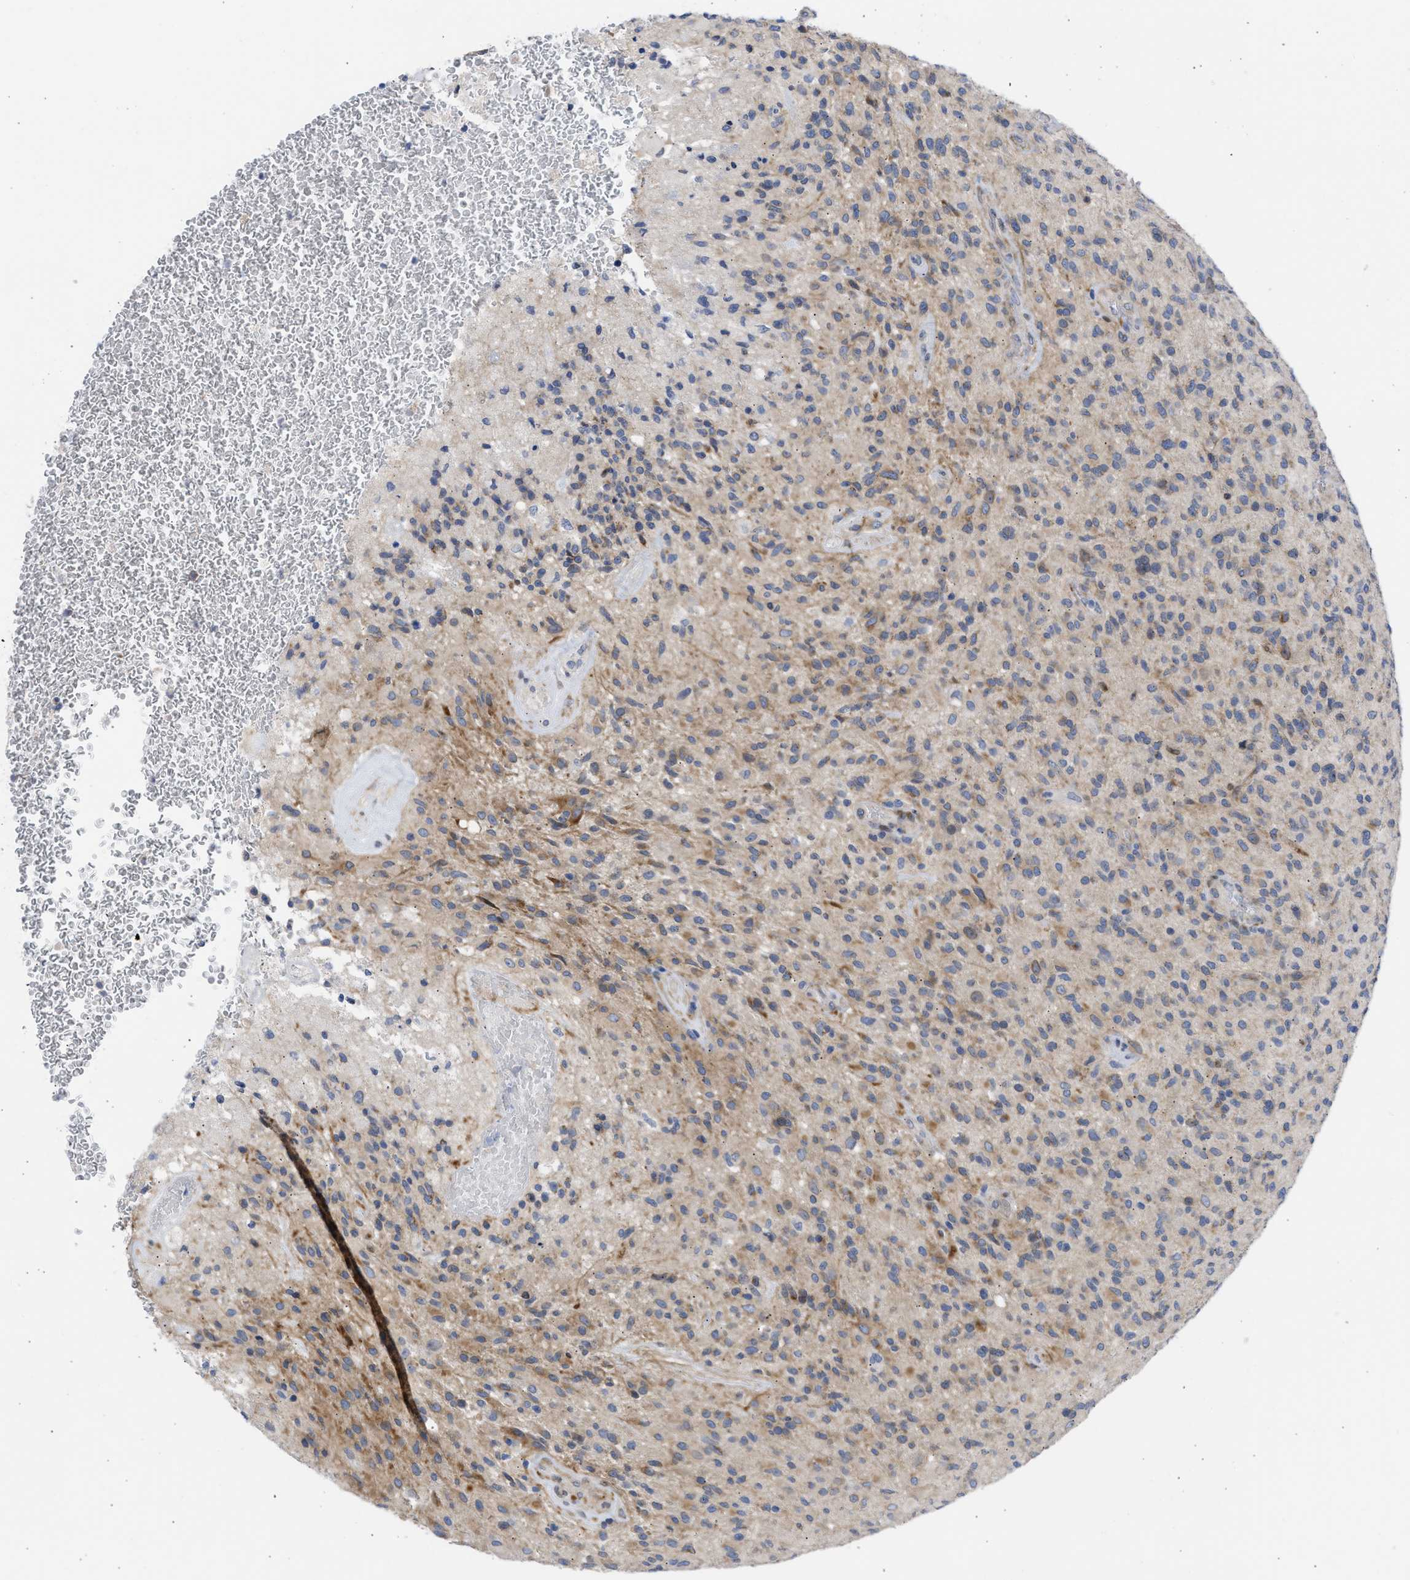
{"staining": {"intensity": "moderate", "quantity": "<25%", "location": "cytoplasmic/membranous"}, "tissue": "glioma", "cell_type": "Tumor cells", "image_type": "cancer", "snomed": [{"axis": "morphology", "description": "Glioma, malignant, High grade"}, {"axis": "topography", "description": "Brain"}], "caption": "A low amount of moderate cytoplasmic/membranous expression is identified in approximately <25% of tumor cells in malignant glioma (high-grade) tissue.", "gene": "NUP35", "patient": {"sex": "male", "age": 71}}